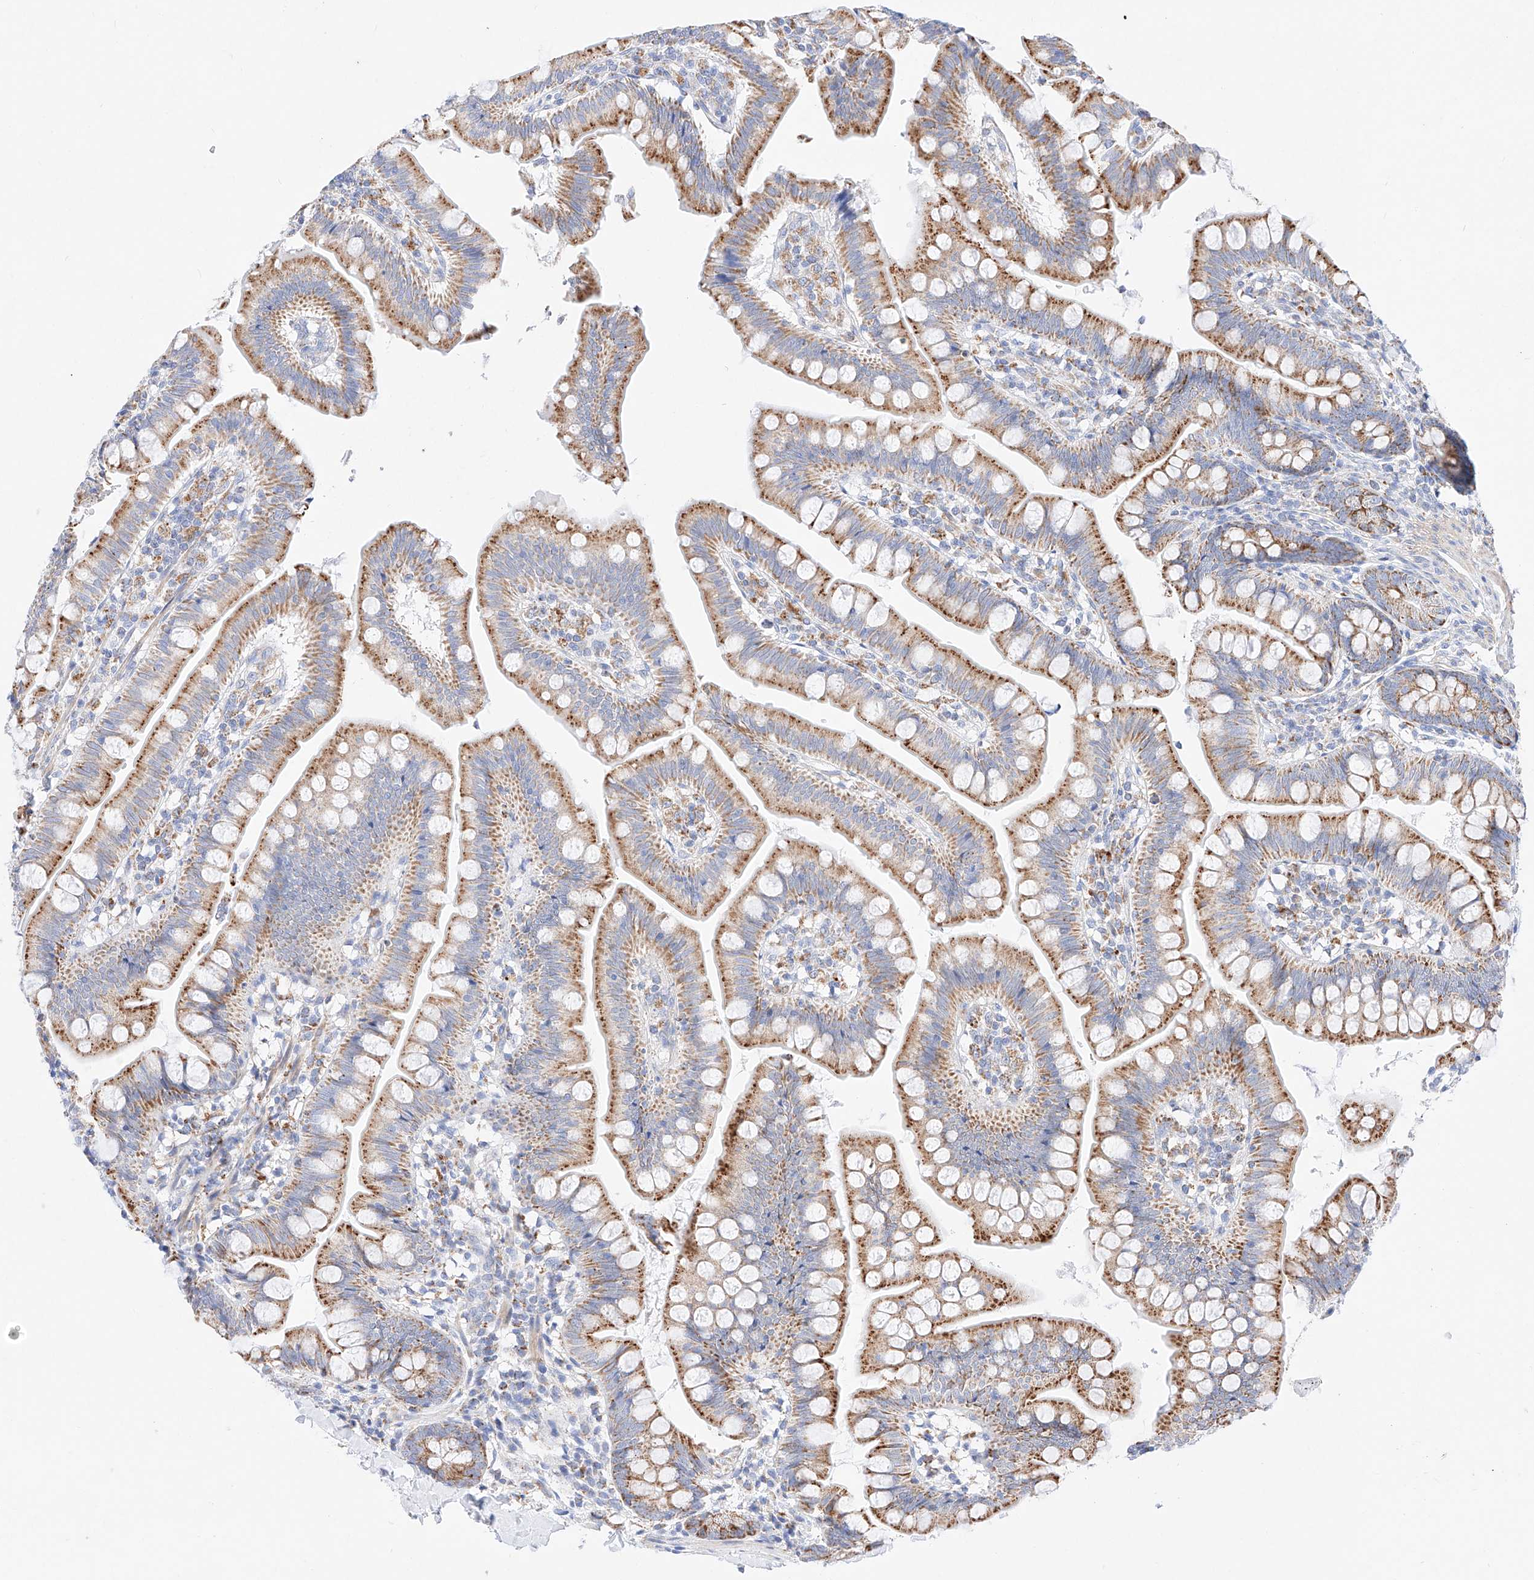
{"staining": {"intensity": "strong", "quantity": ">75%", "location": "cytoplasmic/membranous"}, "tissue": "small intestine", "cell_type": "Glandular cells", "image_type": "normal", "snomed": [{"axis": "morphology", "description": "Normal tissue, NOS"}, {"axis": "topography", "description": "Small intestine"}], "caption": "Protein expression analysis of unremarkable human small intestine reveals strong cytoplasmic/membranous staining in approximately >75% of glandular cells.", "gene": "C6orf62", "patient": {"sex": "male", "age": 7}}